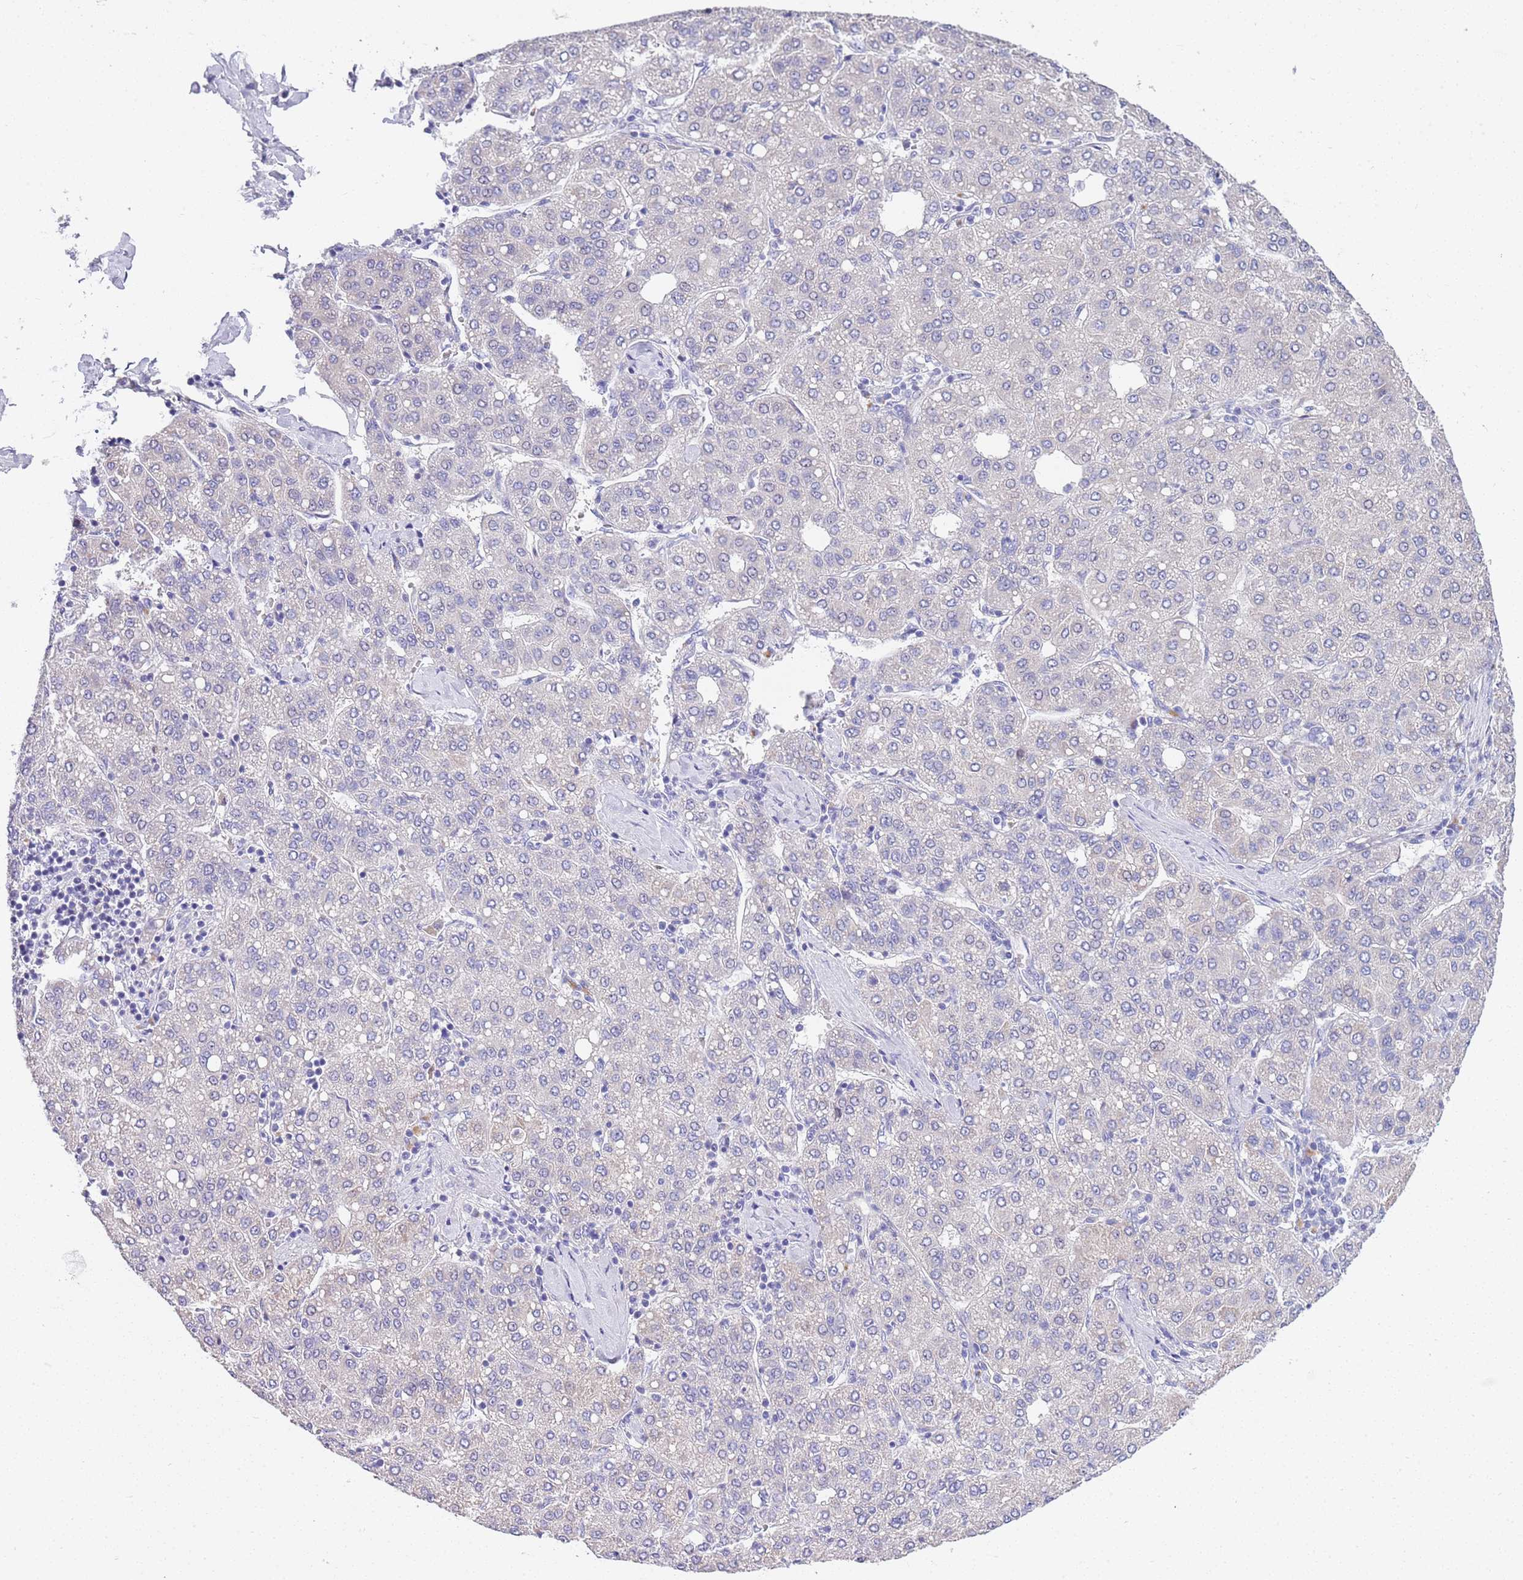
{"staining": {"intensity": "negative", "quantity": "none", "location": "none"}, "tissue": "liver cancer", "cell_type": "Tumor cells", "image_type": "cancer", "snomed": [{"axis": "morphology", "description": "Carcinoma, Hepatocellular, NOS"}, {"axis": "topography", "description": "Liver"}], "caption": "This is an immunohistochemistry (IHC) histopathology image of hepatocellular carcinoma (liver). There is no expression in tumor cells.", "gene": "BRMS1L", "patient": {"sex": "male", "age": 65}}